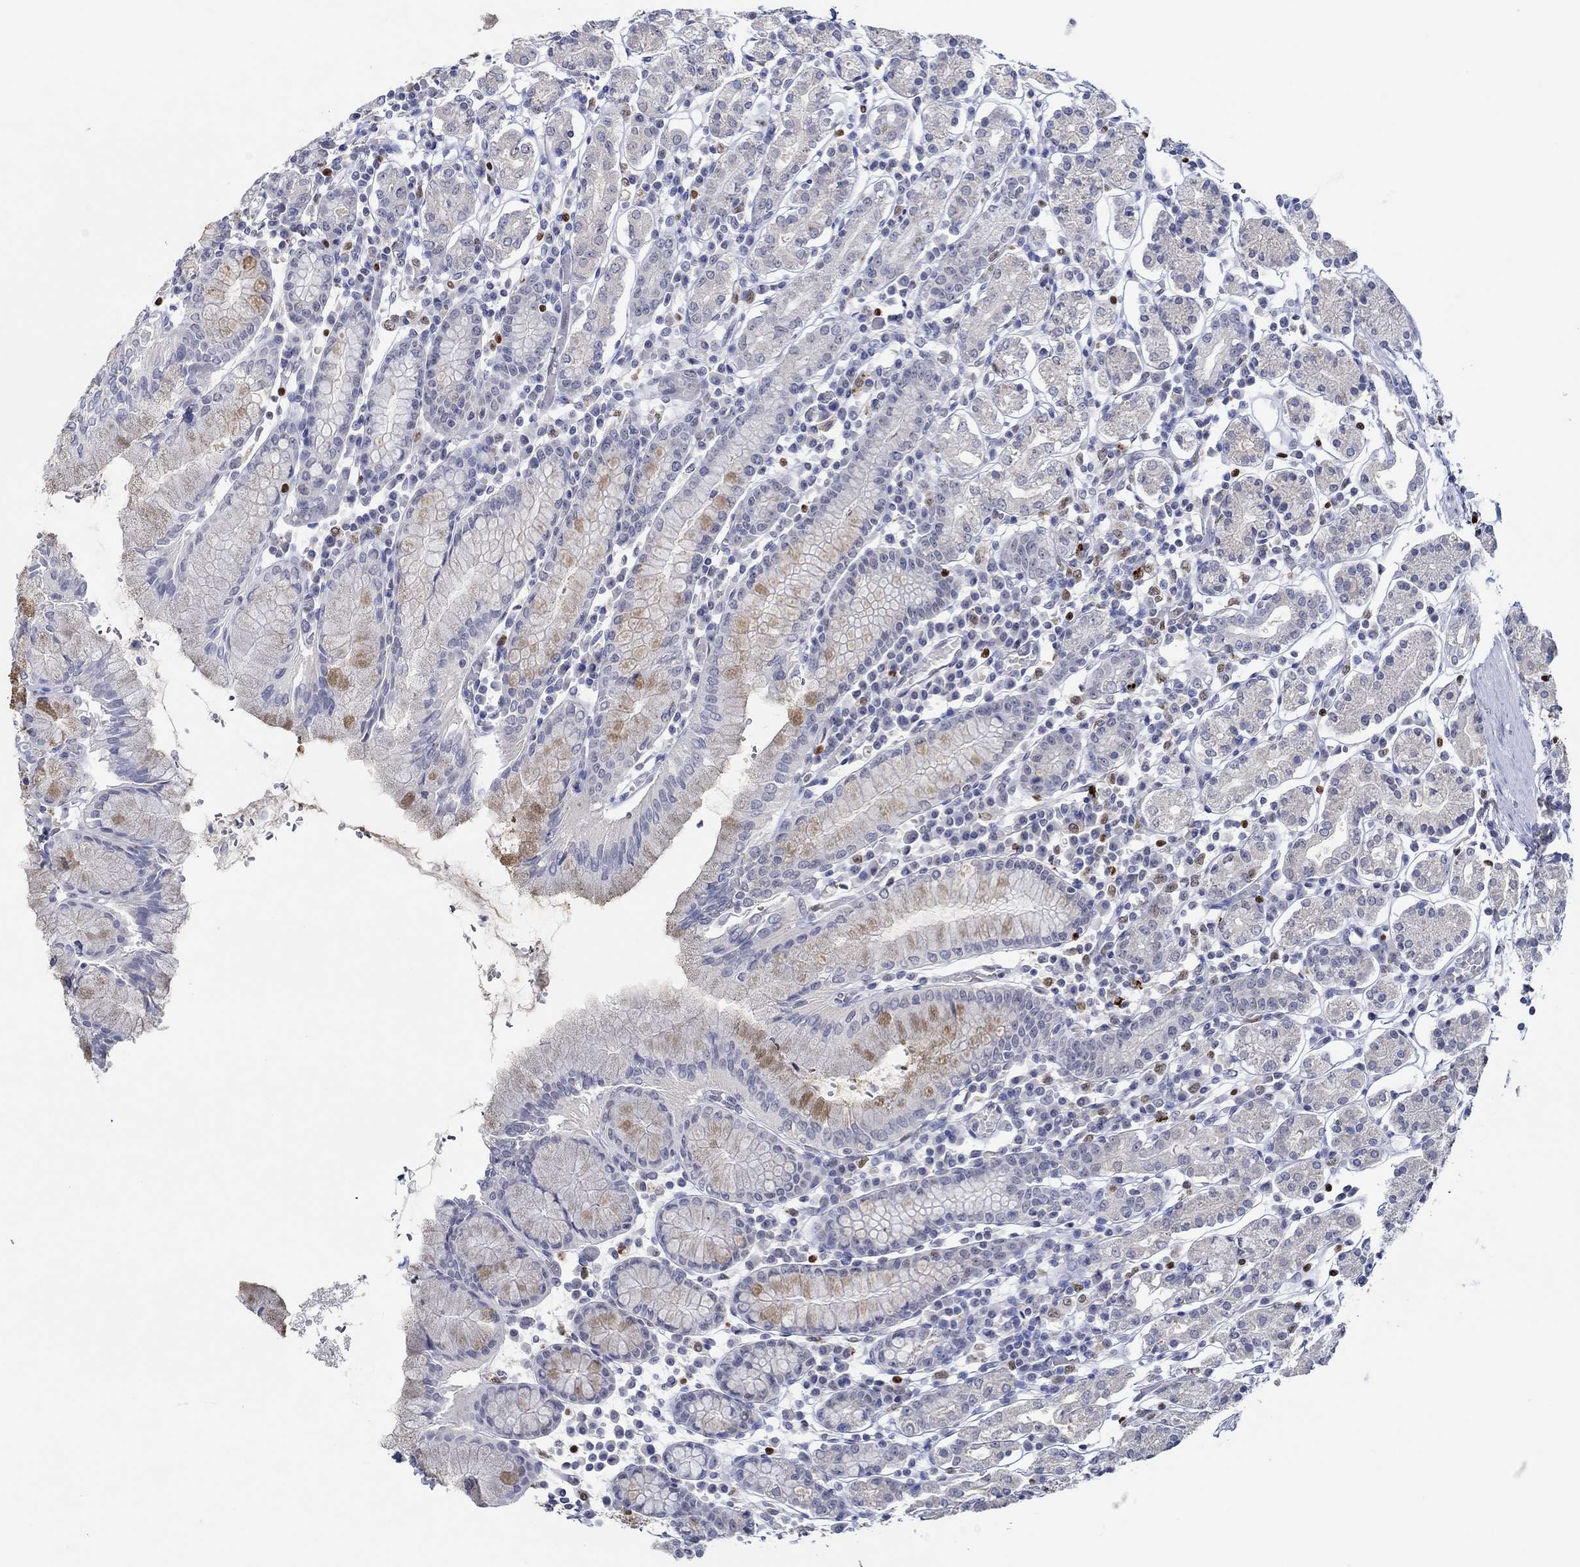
{"staining": {"intensity": "weak", "quantity": "<25%", "location": "cytoplasmic/membranous"}, "tissue": "stomach", "cell_type": "Glandular cells", "image_type": "normal", "snomed": [{"axis": "morphology", "description": "Normal tissue, NOS"}, {"axis": "topography", "description": "Stomach, upper"}, {"axis": "topography", "description": "Stomach"}], "caption": "Glandular cells are negative for brown protein staining in benign stomach. The staining was performed using DAB to visualize the protein expression in brown, while the nuclei were stained in blue with hematoxylin (Magnification: 20x).", "gene": "GATA2", "patient": {"sex": "male", "age": 62}}